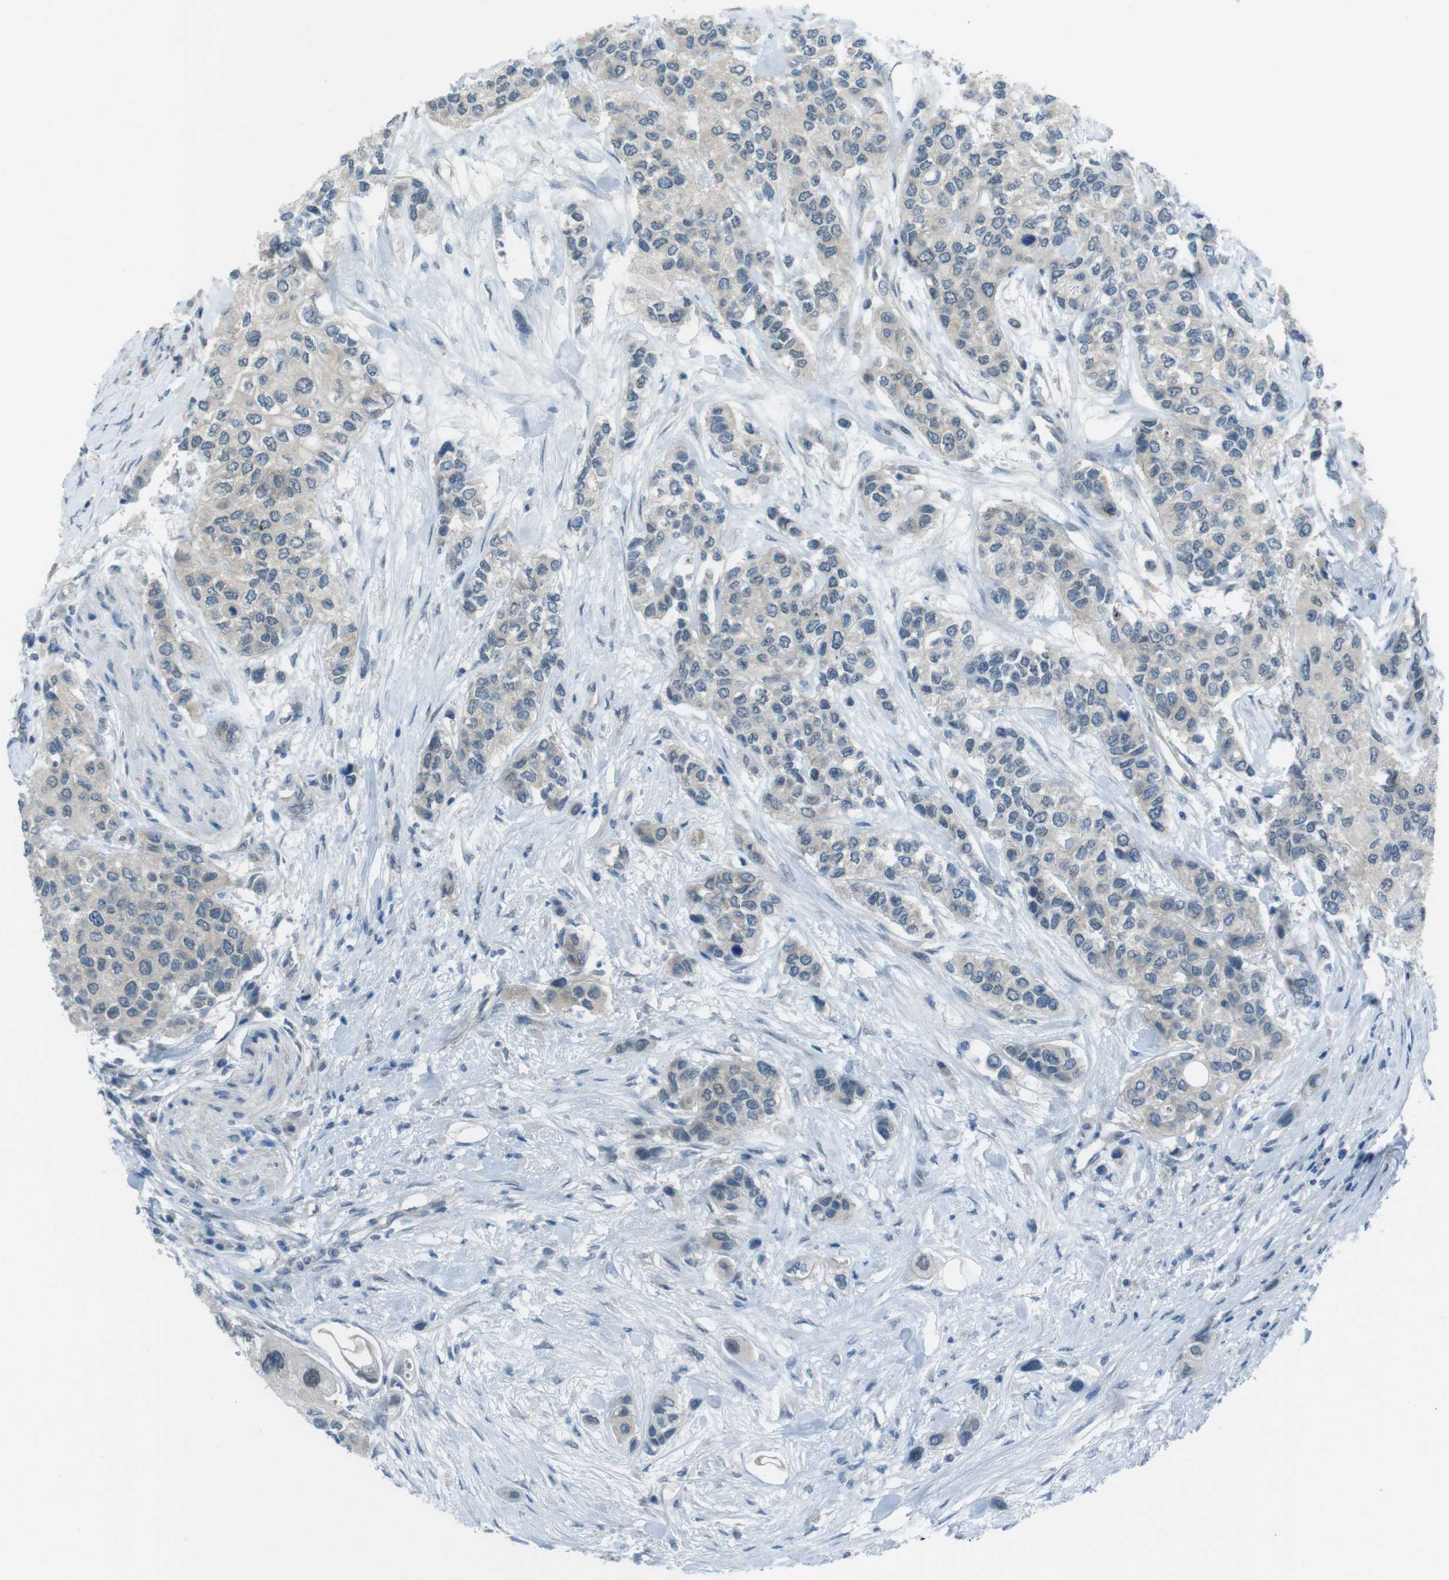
{"staining": {"intensity": "negative", "quantity": "none", "location": "none"}, "tissue": "urothelial cancer", "cell_type": "Tumor cells", "image_type": "cancer", "snomed": [{"axis": "morphology", "description": "Urothelial carcinoma, High grade"}, {"axis": "topography", "description": "Urinary bladder"}], "caption": "DAB immunohistochemical staining of human high-grade urothelial carcinoma exhibits no significant positivity in tumor cells.", "gene": "ZDHHC20", "patient": {"sex": "female", "age": 56}}